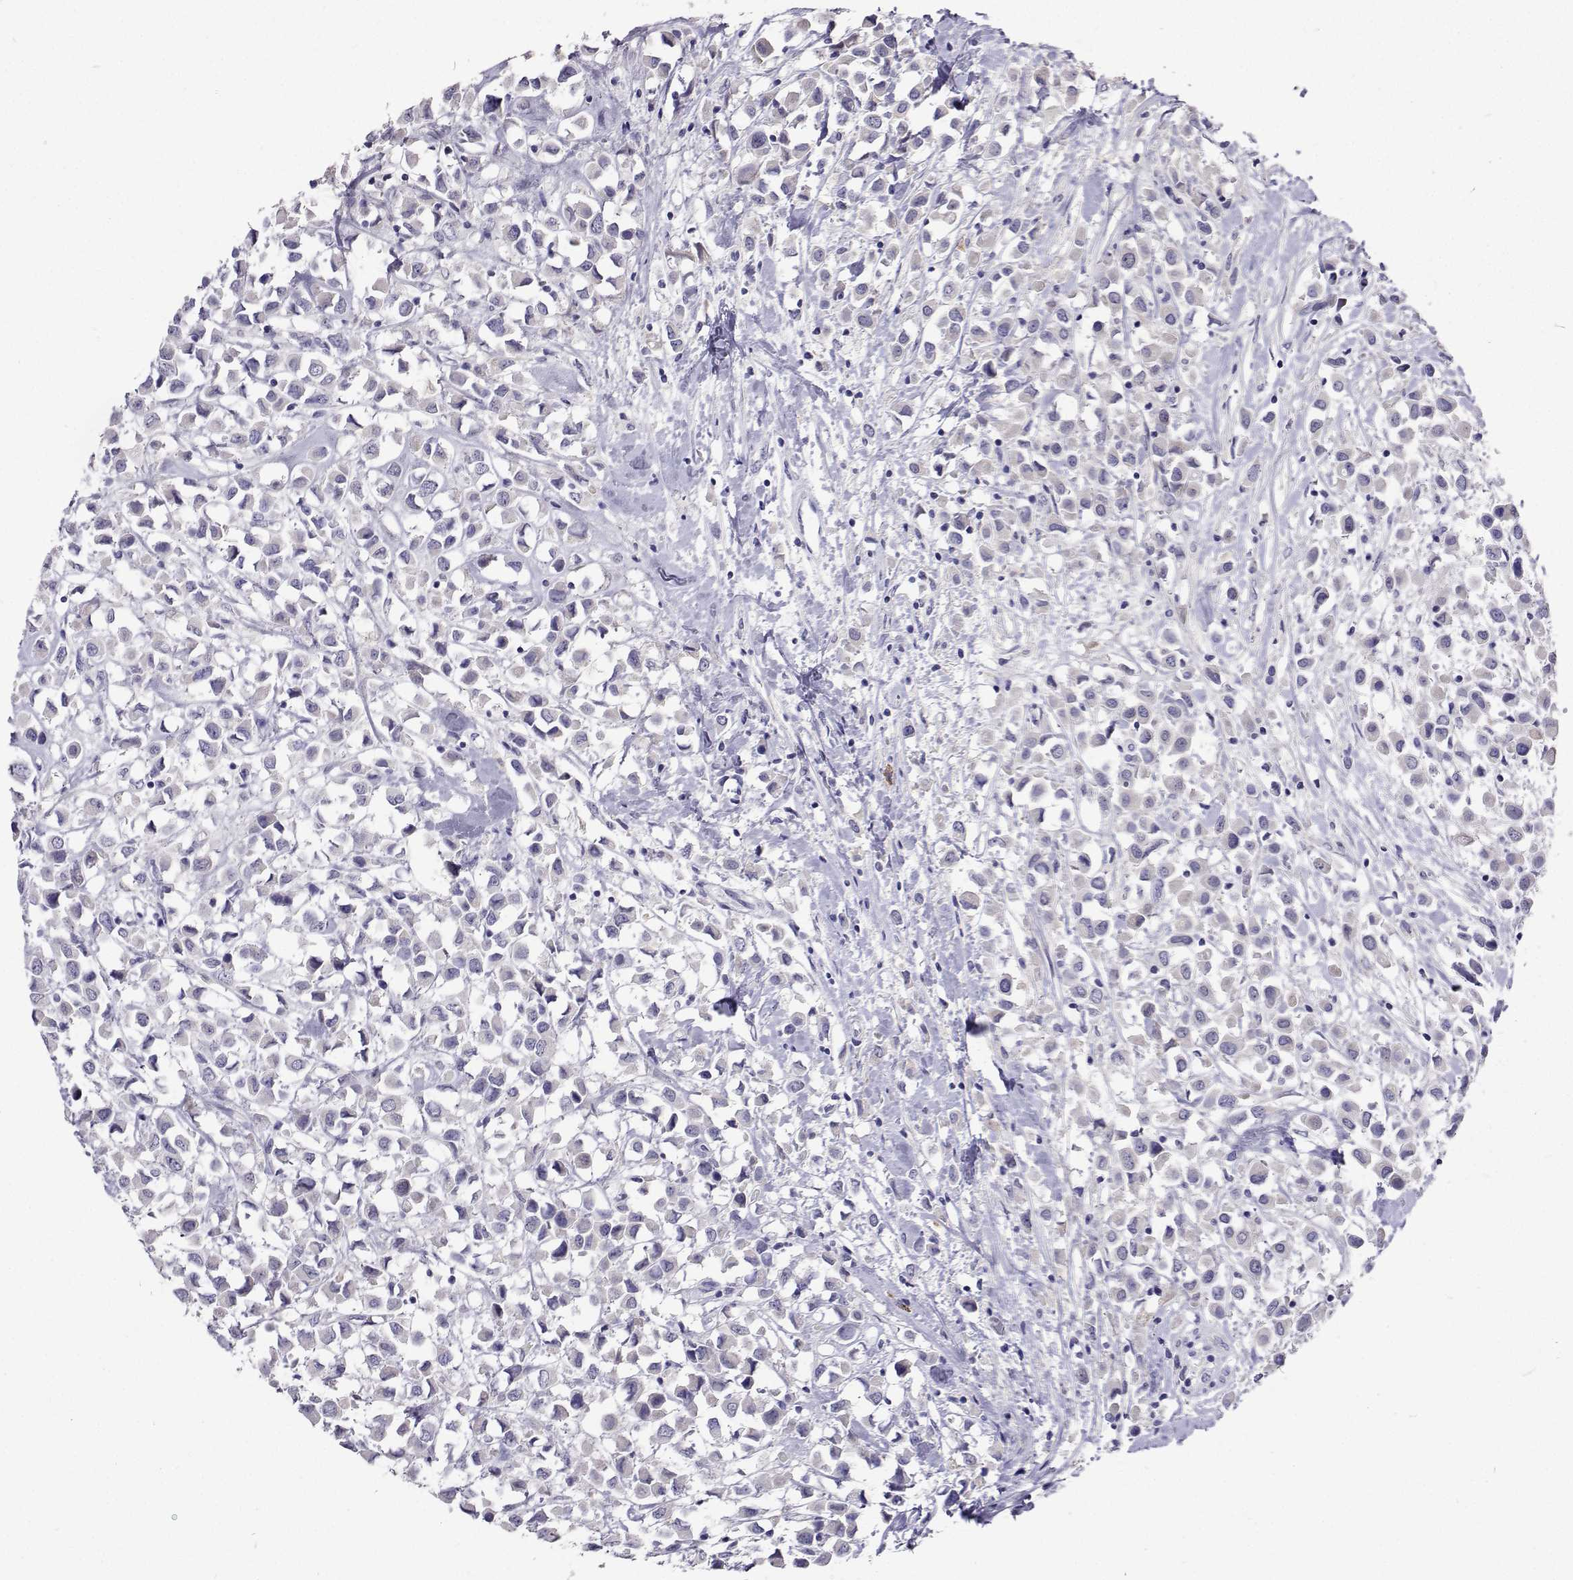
{"staining": {"intensity": "negative", "quantity": "none", "location": "none"}, "tissue": "breast cancer", "cell_type": "Tumor cells", "image_type": "cancer", "snomed": [{"axis": "morphology", "description": "Duct carcinoma"}, {"axis": "topography", "description": "Breast"}], "caption": "DAB (3,3'-diaminobenzidine) immunohistochemical staining of human breast cancer displays no significant positivity in tumor cells.", "gene": "CFAP44", "patient": {"sex": "female", "age": 61}}